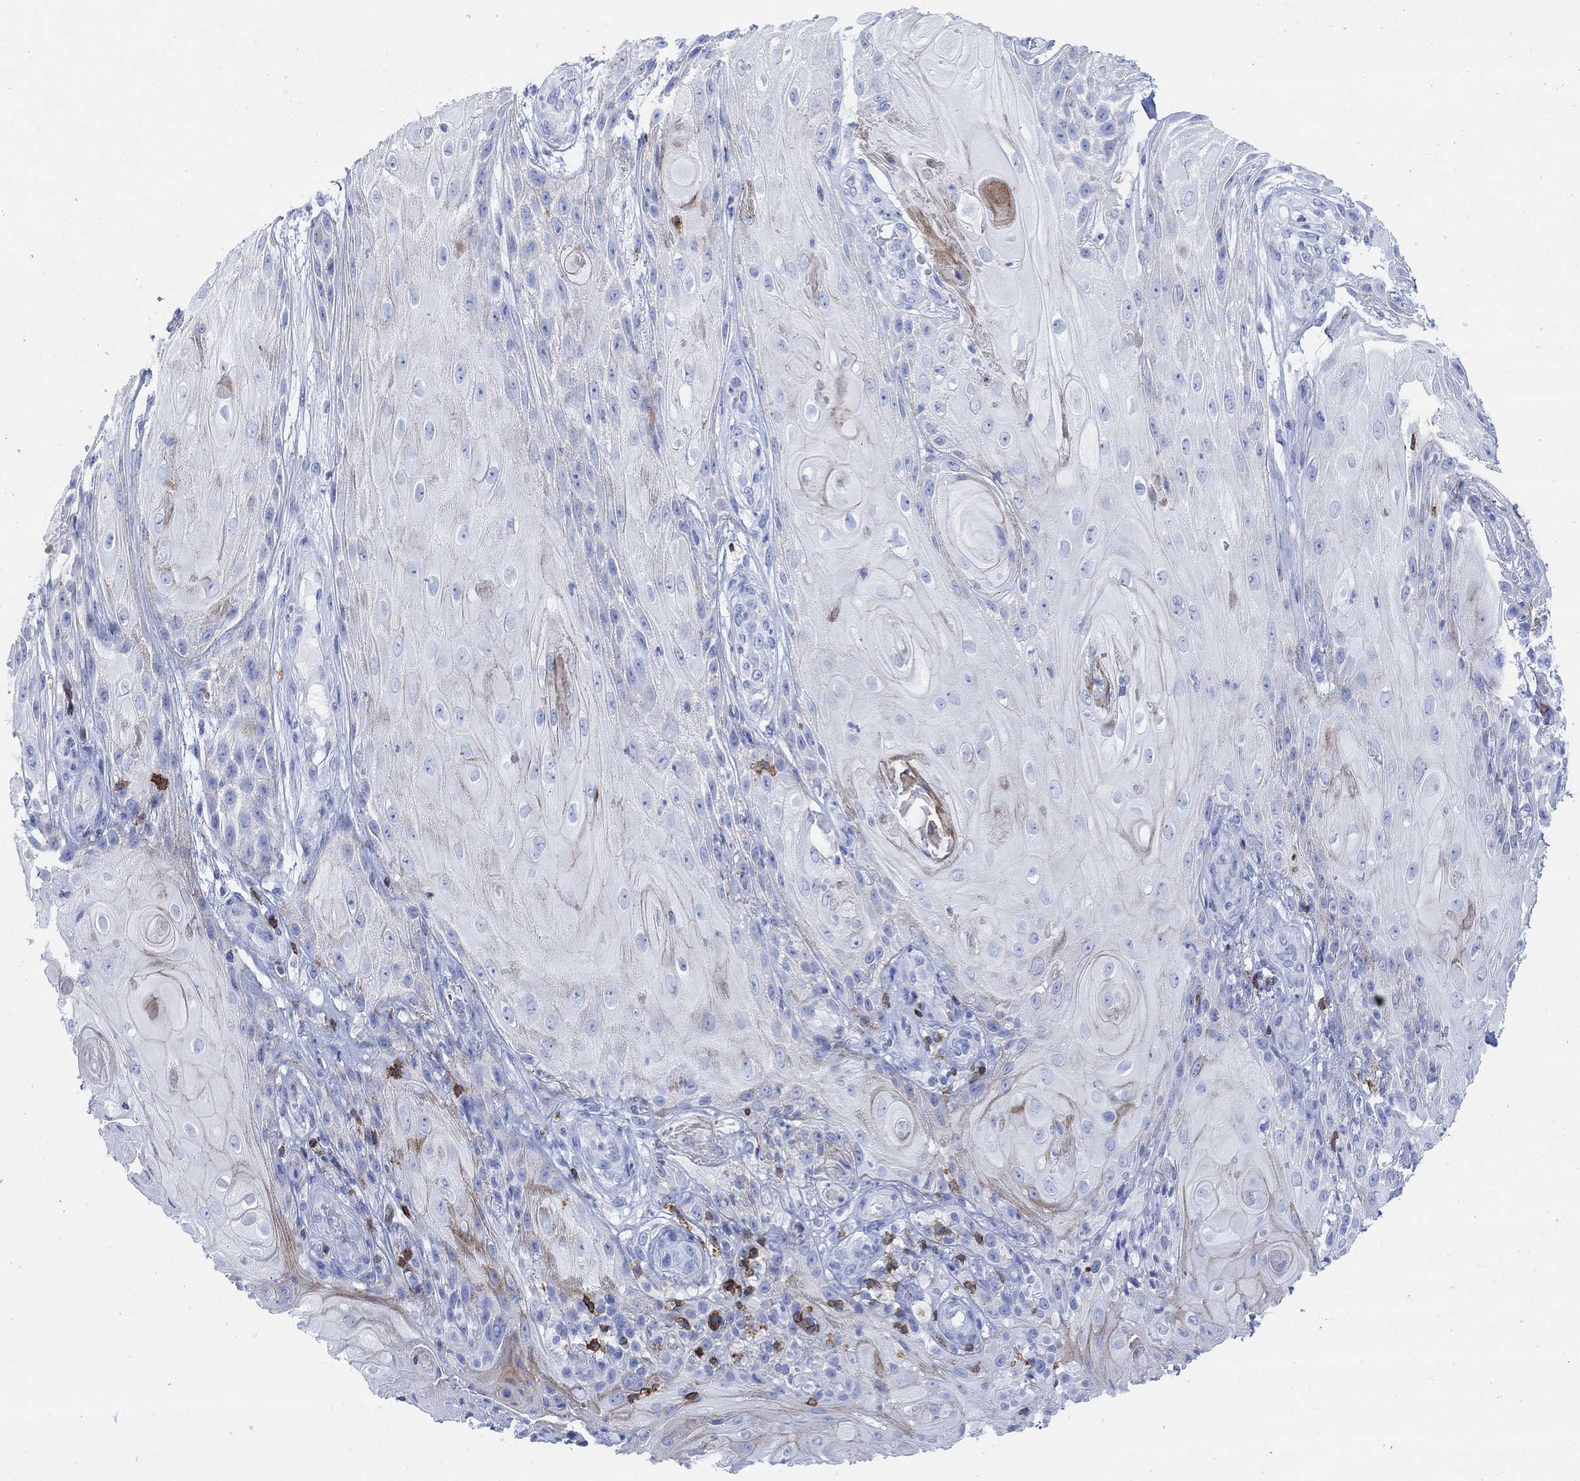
{"staining": {"intensity": "weak", "quantity": "25%-75%", "location": "cytoplasmic/membranous"}, "tissue": "skin cancer", "cell_type": "Tumor cells", "image_type": "cancer", "snomed": [{"axis": "morphology", "description": "Squamous cell carcinoma, NOS"}, {"axis": "topography", "description": "Skin"}], "caption": "Skin squamous cell carcinoma tissue demonstrates weak cytoplasmic/membranous expression in approximately 25%-75% of tumor cells", "gene": "GPR65", "patient": {"sex": "male", "age": 62}}